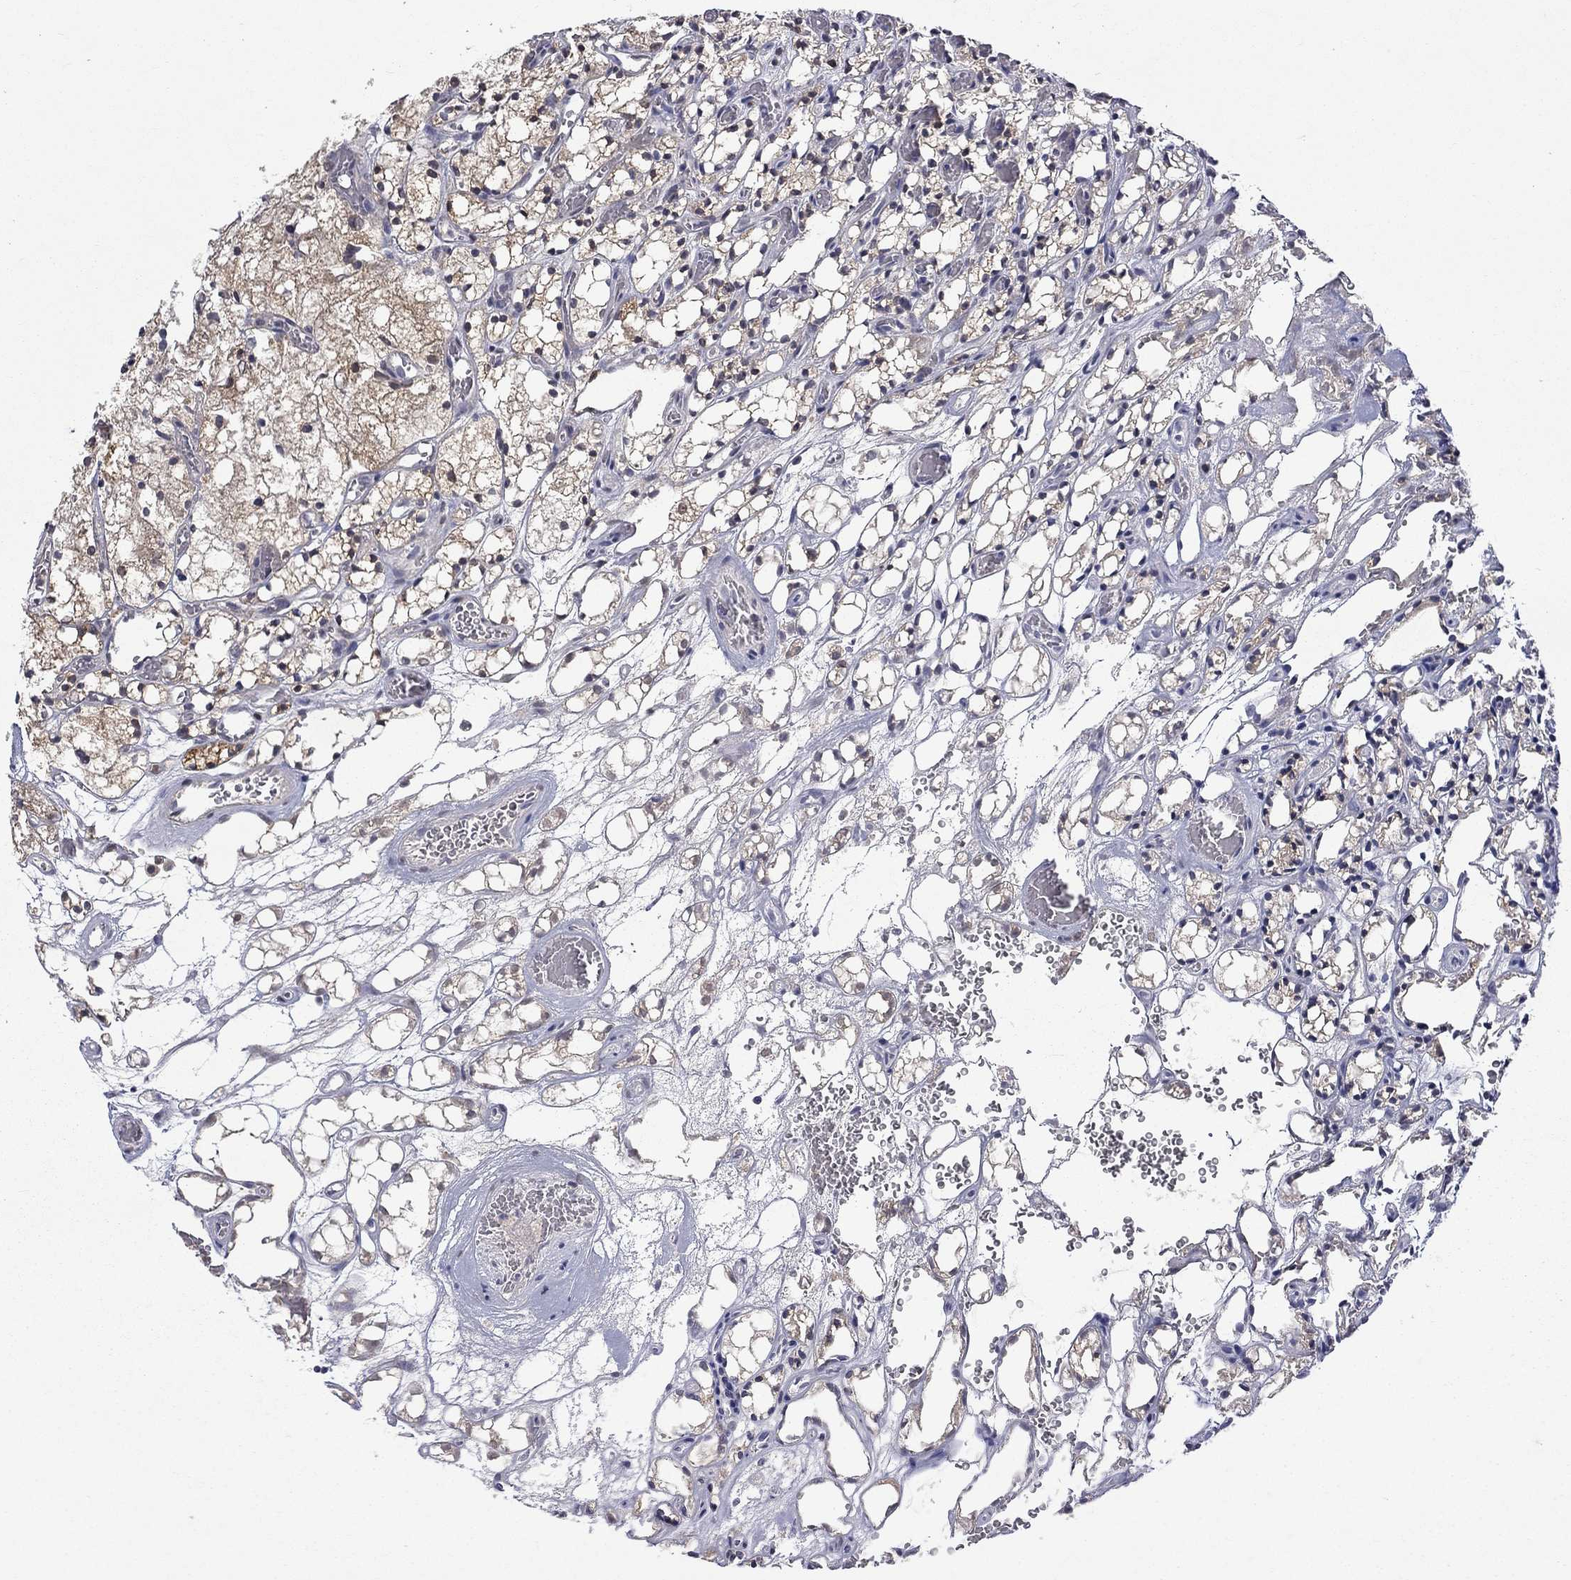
{"staining": {"intensity": "weak", "quantity": "<25%", "location": "cytoplasmic/membranous"}, "tissue": "renal cancer", "cell_type": "Tumor cells", "image_type": "cancer", "snomed": [{"axis": "morphology", "description": "Adenocarcinoma, NOS"}, {"axis": "topography", "description": "Kidney"}], "caption": "Immunohistochemical staining of renal cancer (adenocarcinoma) reveals no significant positivity in tumor cells.", "gene": "CBR1", "patient": {"sex": "female", "age": 69}}